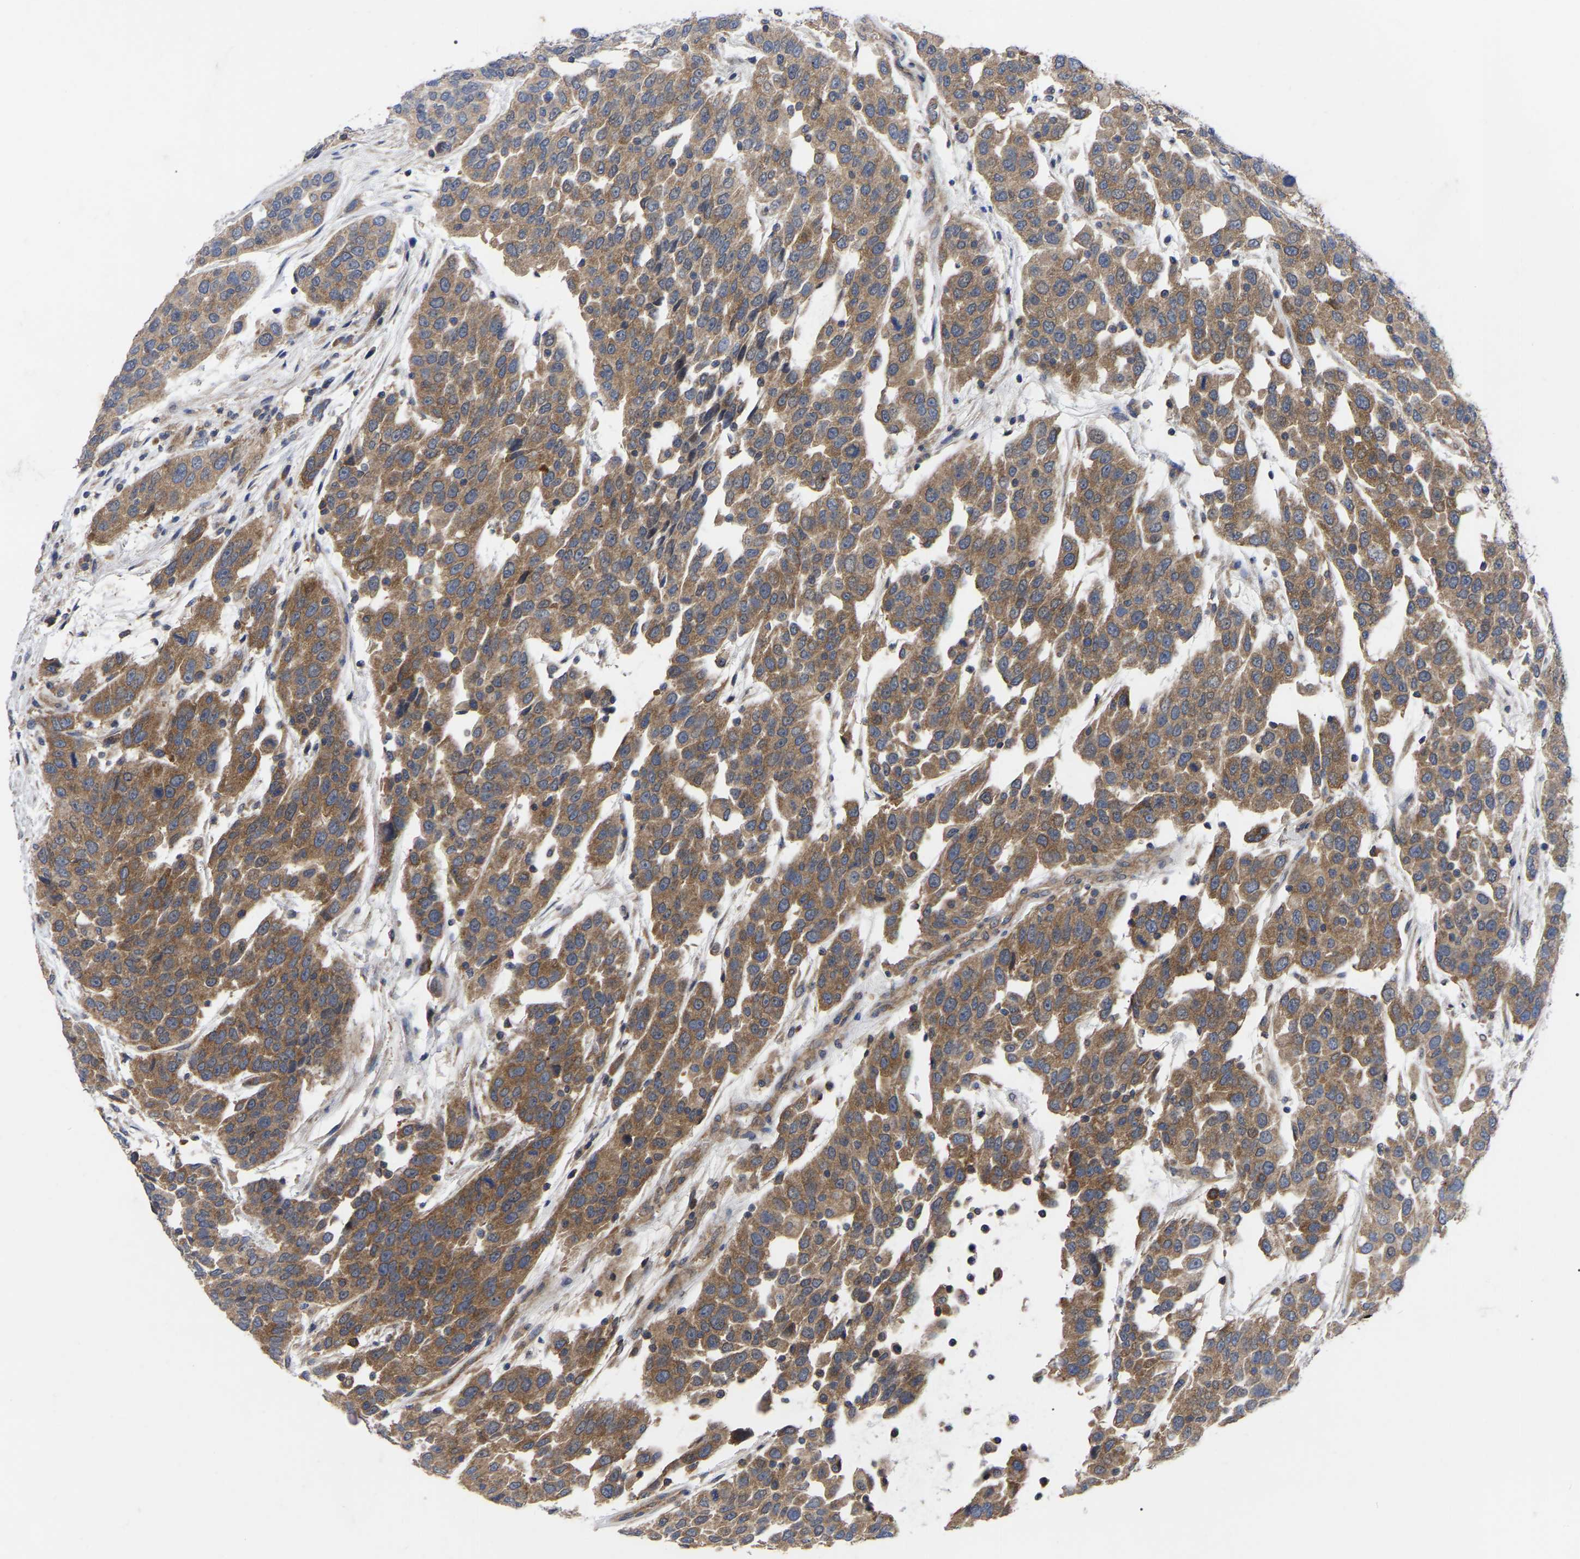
{"staining": {"intensity": "moderate", "quantity": ">75%", "location": "cytoplasmic/membranous"}, "tissue": "urothelial cancer", "cell_type": "Tumor cells", "image_type": "cancer", "snomed": [{"axis": "morphology", "description": "Urothelial carcinoma, High grade"}, {"axis": "topography", "description": "Urinary bladder"}], "caption": "Approximately >75% of tumor cells in human urothelial cancer exhibit moderate cytoplasmic/membranous protein positivity as visualized by brown immunohistochemical staining.", "gene": "TCP1", "patient": {"sex": "female", "age": 80}}